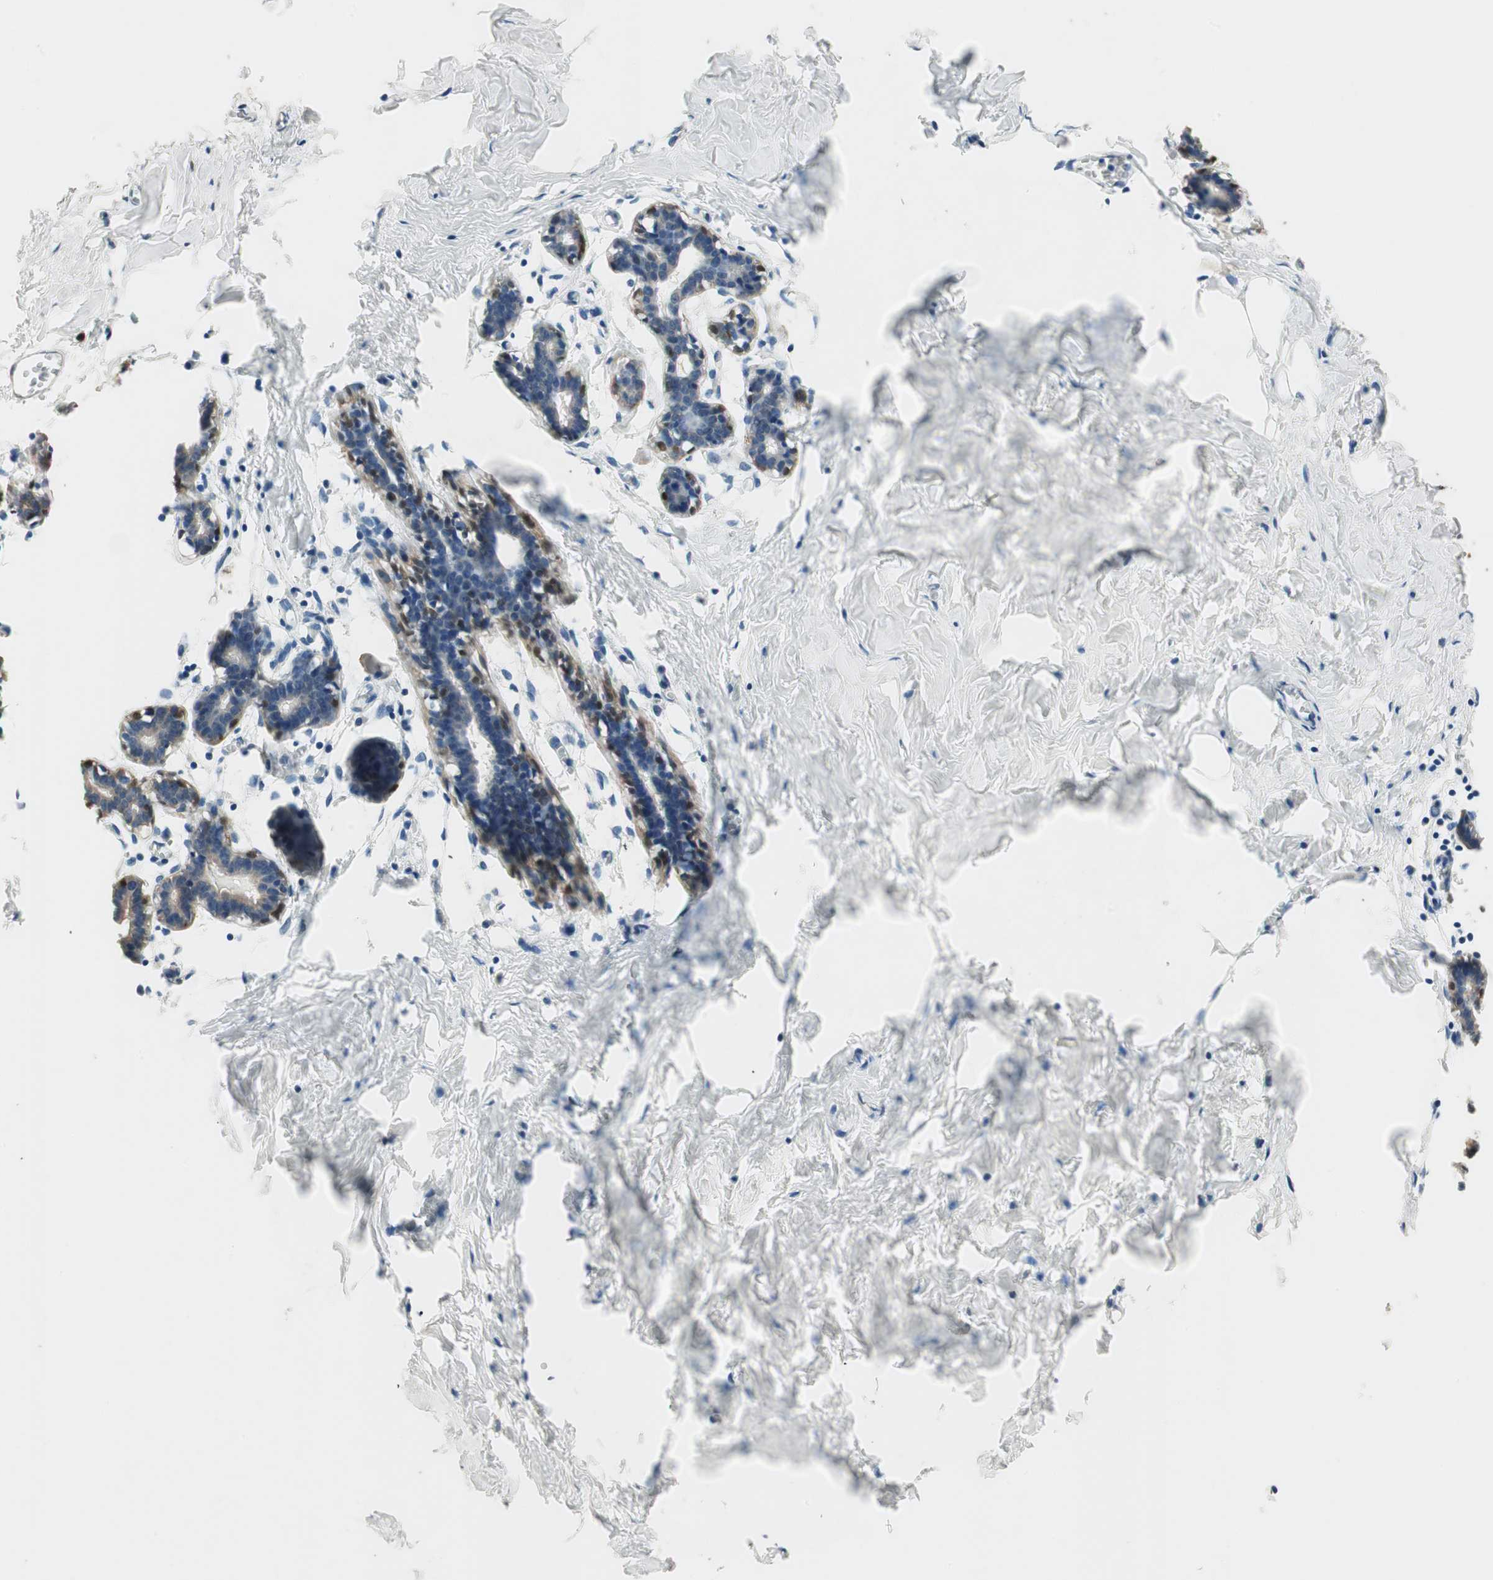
{"staining": {"intensity": "negative", "quantity": "none", "location": "none"}, "tissue": "breast", "cell_type": "Adipocytes", "image_type": "normal", "snomed": [{"axis": "morphology", "description": "Normal tissue, NOS"}, {"axis": "topography", "description": "Breast"}], "caption": "This is an immunohistochemistry histopathology image of benign breast. There is no staining in adipocytes.", "gene": "SERPINB5", "patient": {"sex": "female", "age": 27}}